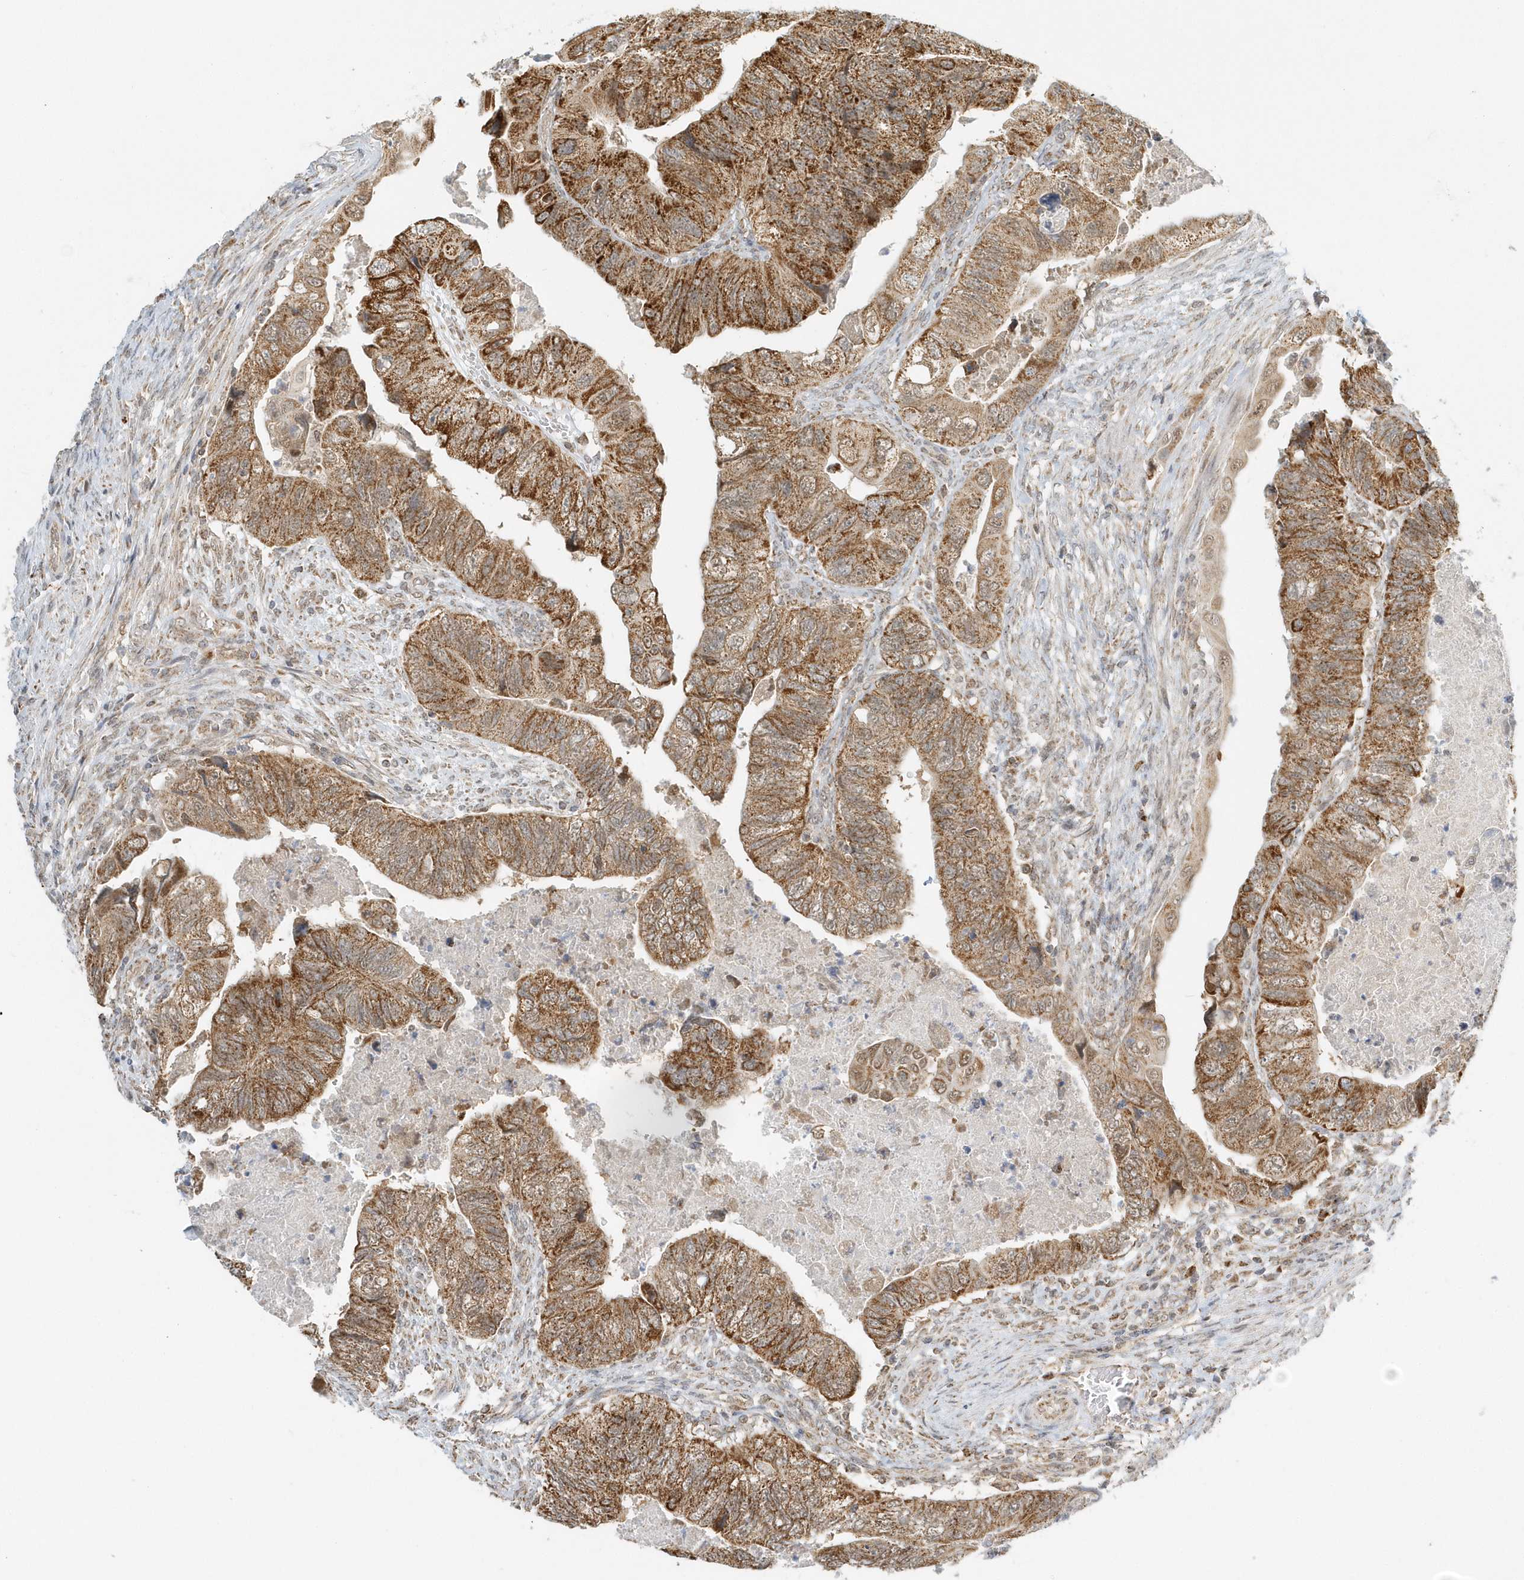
{"staining": {"intensity": "moderate", "quantity": ">75%", "location": "cytoplasmic/membranous"}, "tissue": "colorectal cancer", "cell_type": "Tumor cells", "image_type": "cancer", "snomed": [{"axis": "morphology", "description": "Adenocarcinoma, NOS"}, {"axis": "topography", "description": "Rectum"}], "caption": "Colorectal cancer (adenocarcinoma) stained for a protein (brown) exhibits moderate cytoplasmic/membranous positive expression in approximately >75% of tumor cells.", "gene": "PSMD6", "patient": {"sex": "male", "age": 63}}